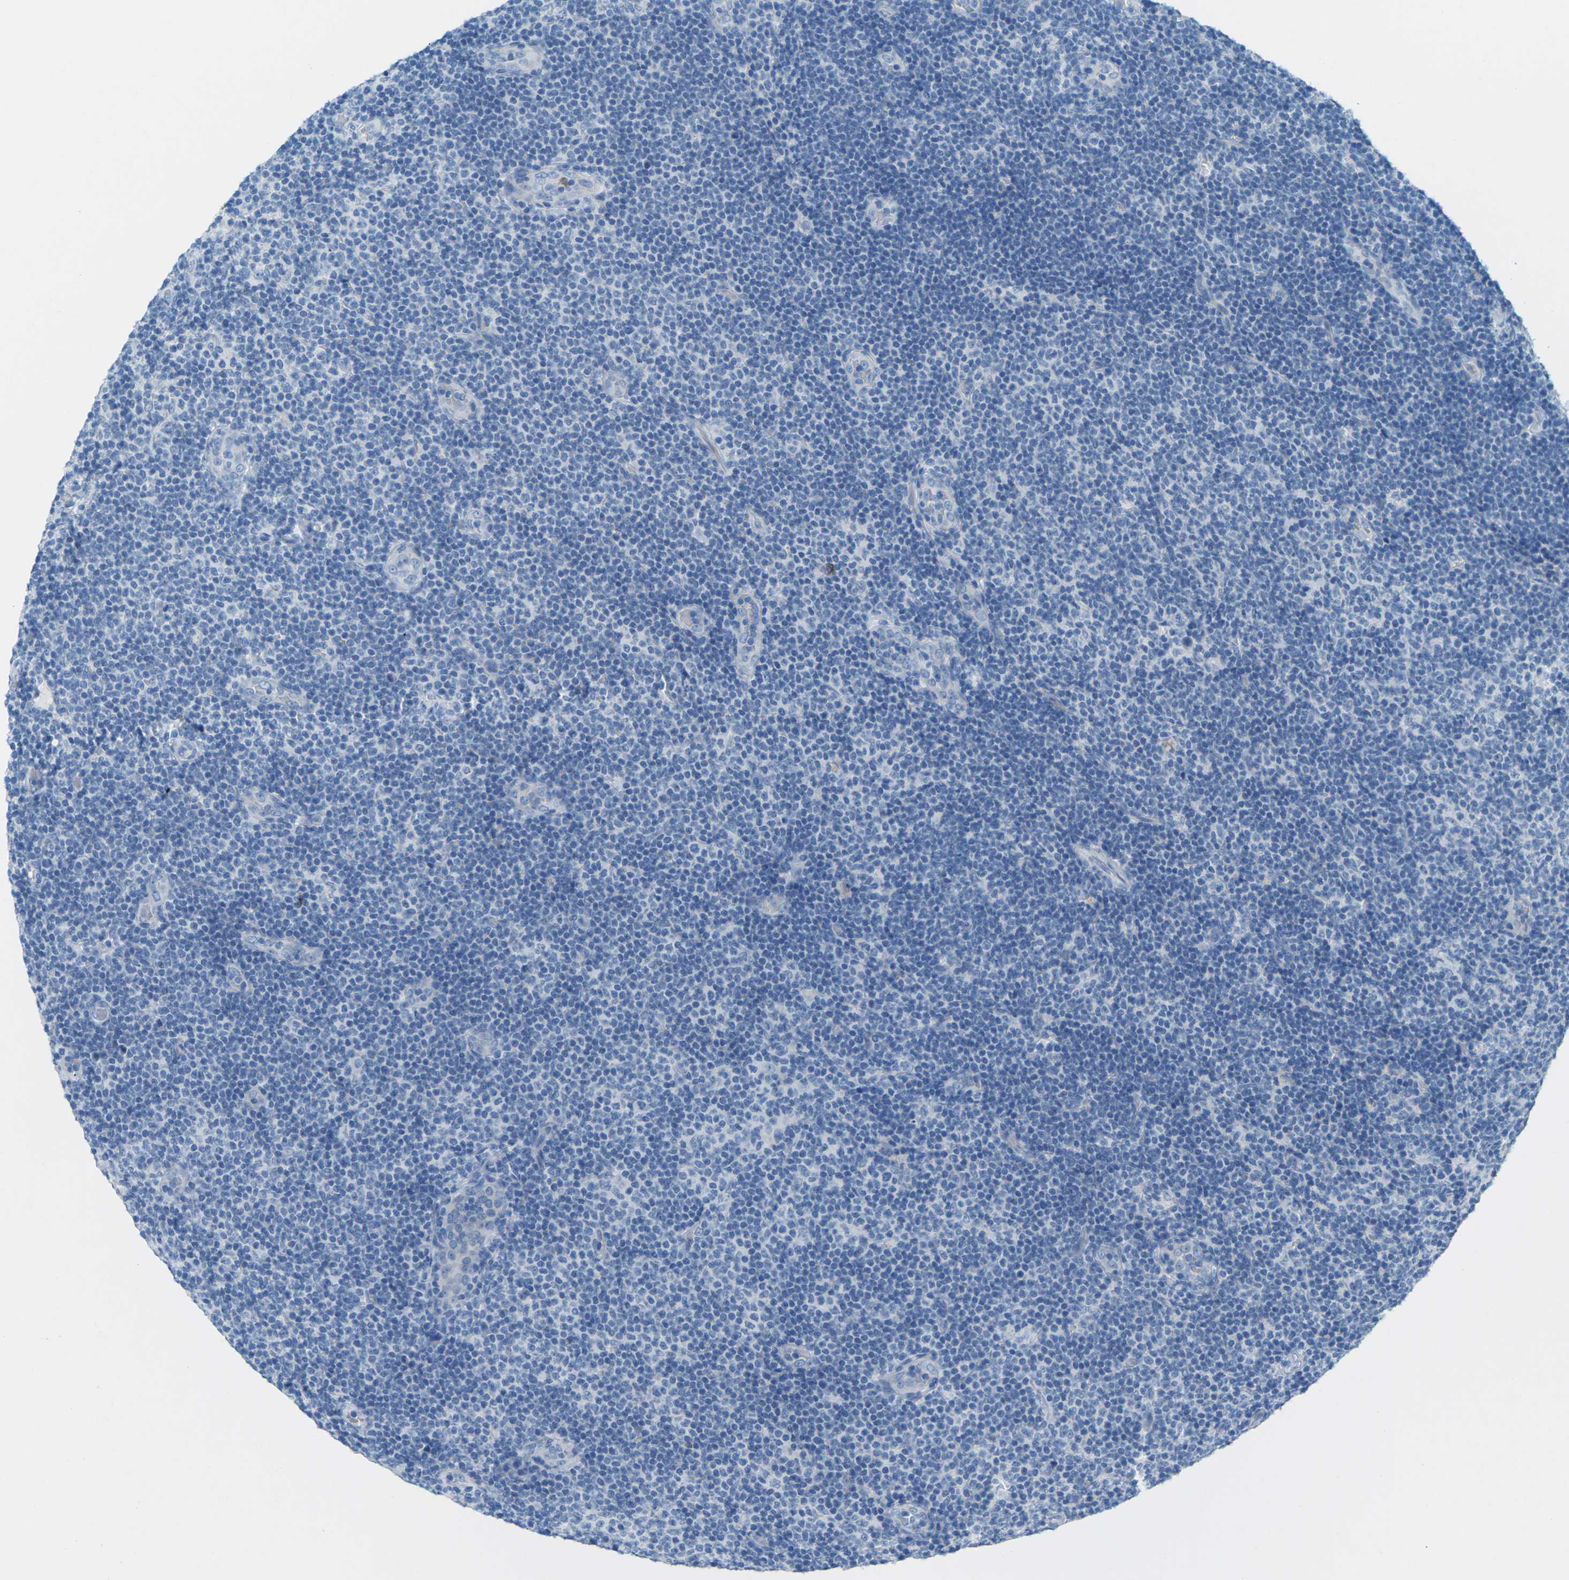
{"staining": {"intensity": "negative", "quantity": "none", "location": "none"}, "tissue": "lymphoma", "cell_type": "Tumor cells", "image_type": "cancer", "snomed": [{"axis": "morphology", "description": "Malignant lymphoma, non-Hodgkin's type, Low grade"}, {"axis": "topography", "description": "Lymph node"}], "caption": "High magnification brightfield microscopy of low-grade malignant lymphoma, non-Hodgkin's type stained with DAB (3,3'-diaminobenzidine) (brown) and counterstained with hematoxylin (blue): tumor cells show no significant positivity.", "gene": "CDH16", "patient": {"sex": "male", "age": 83}}